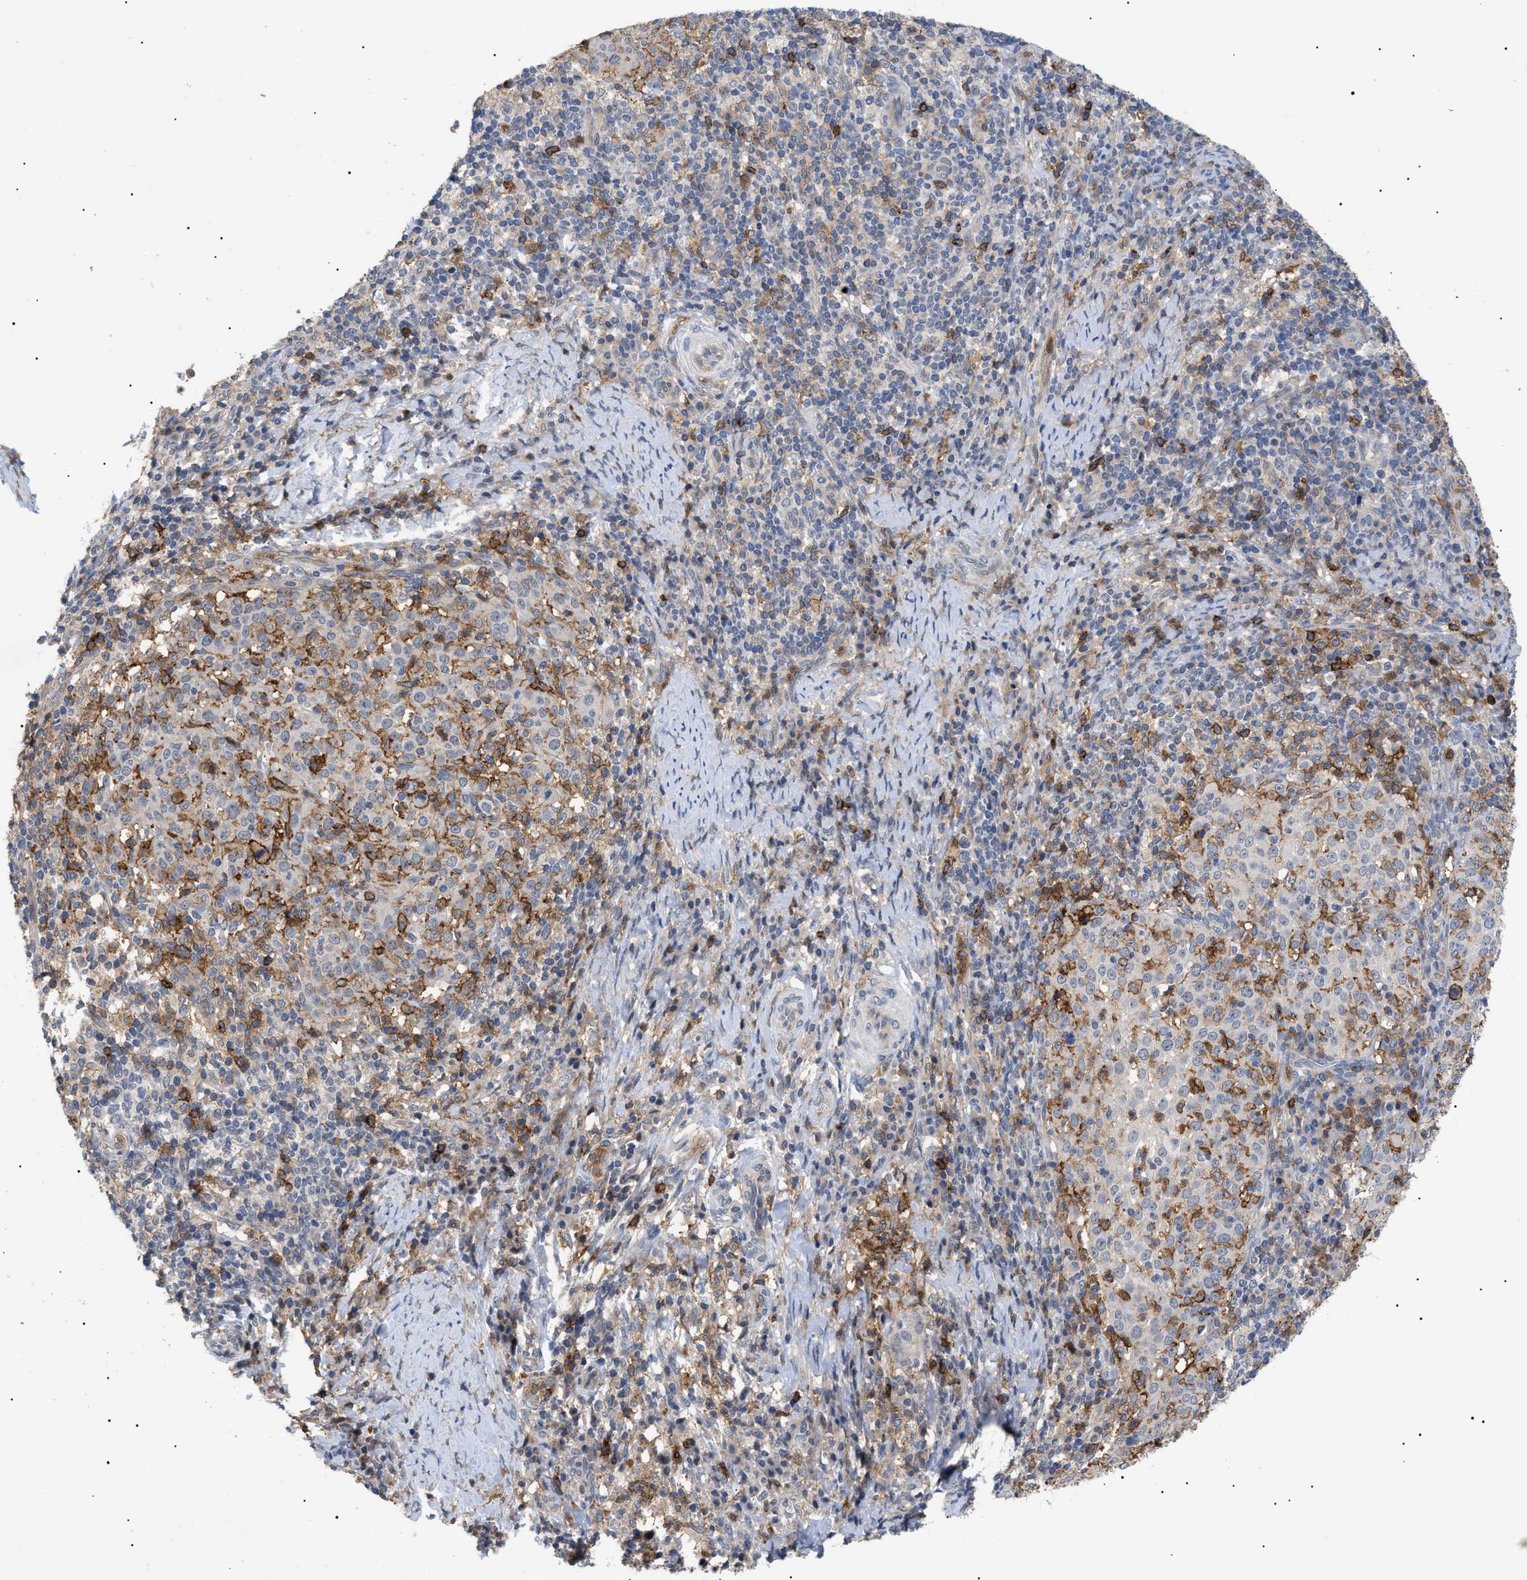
{"staining": {"intensity": "weak", "quantity": "25%-75%", "location": "cytoplasmic/membranous"}, "tissue": "cervical cancer", "cell_type": "Tumor cells", "image_type": "cancer", "snomed": [{"axis": "morphology", "description": "Squamous cell carcinoma, NOS"}, {"axis": "topography", "description": "Cervix"}], "caption": "Cervical squamous cell carcinoma stained with IHC displays weak cytoplasmic/membranous positivity in approximately 25%-75% of tumor cells.", "gene": "CD300A", "patient": {"sex": "female", "age": 51}}